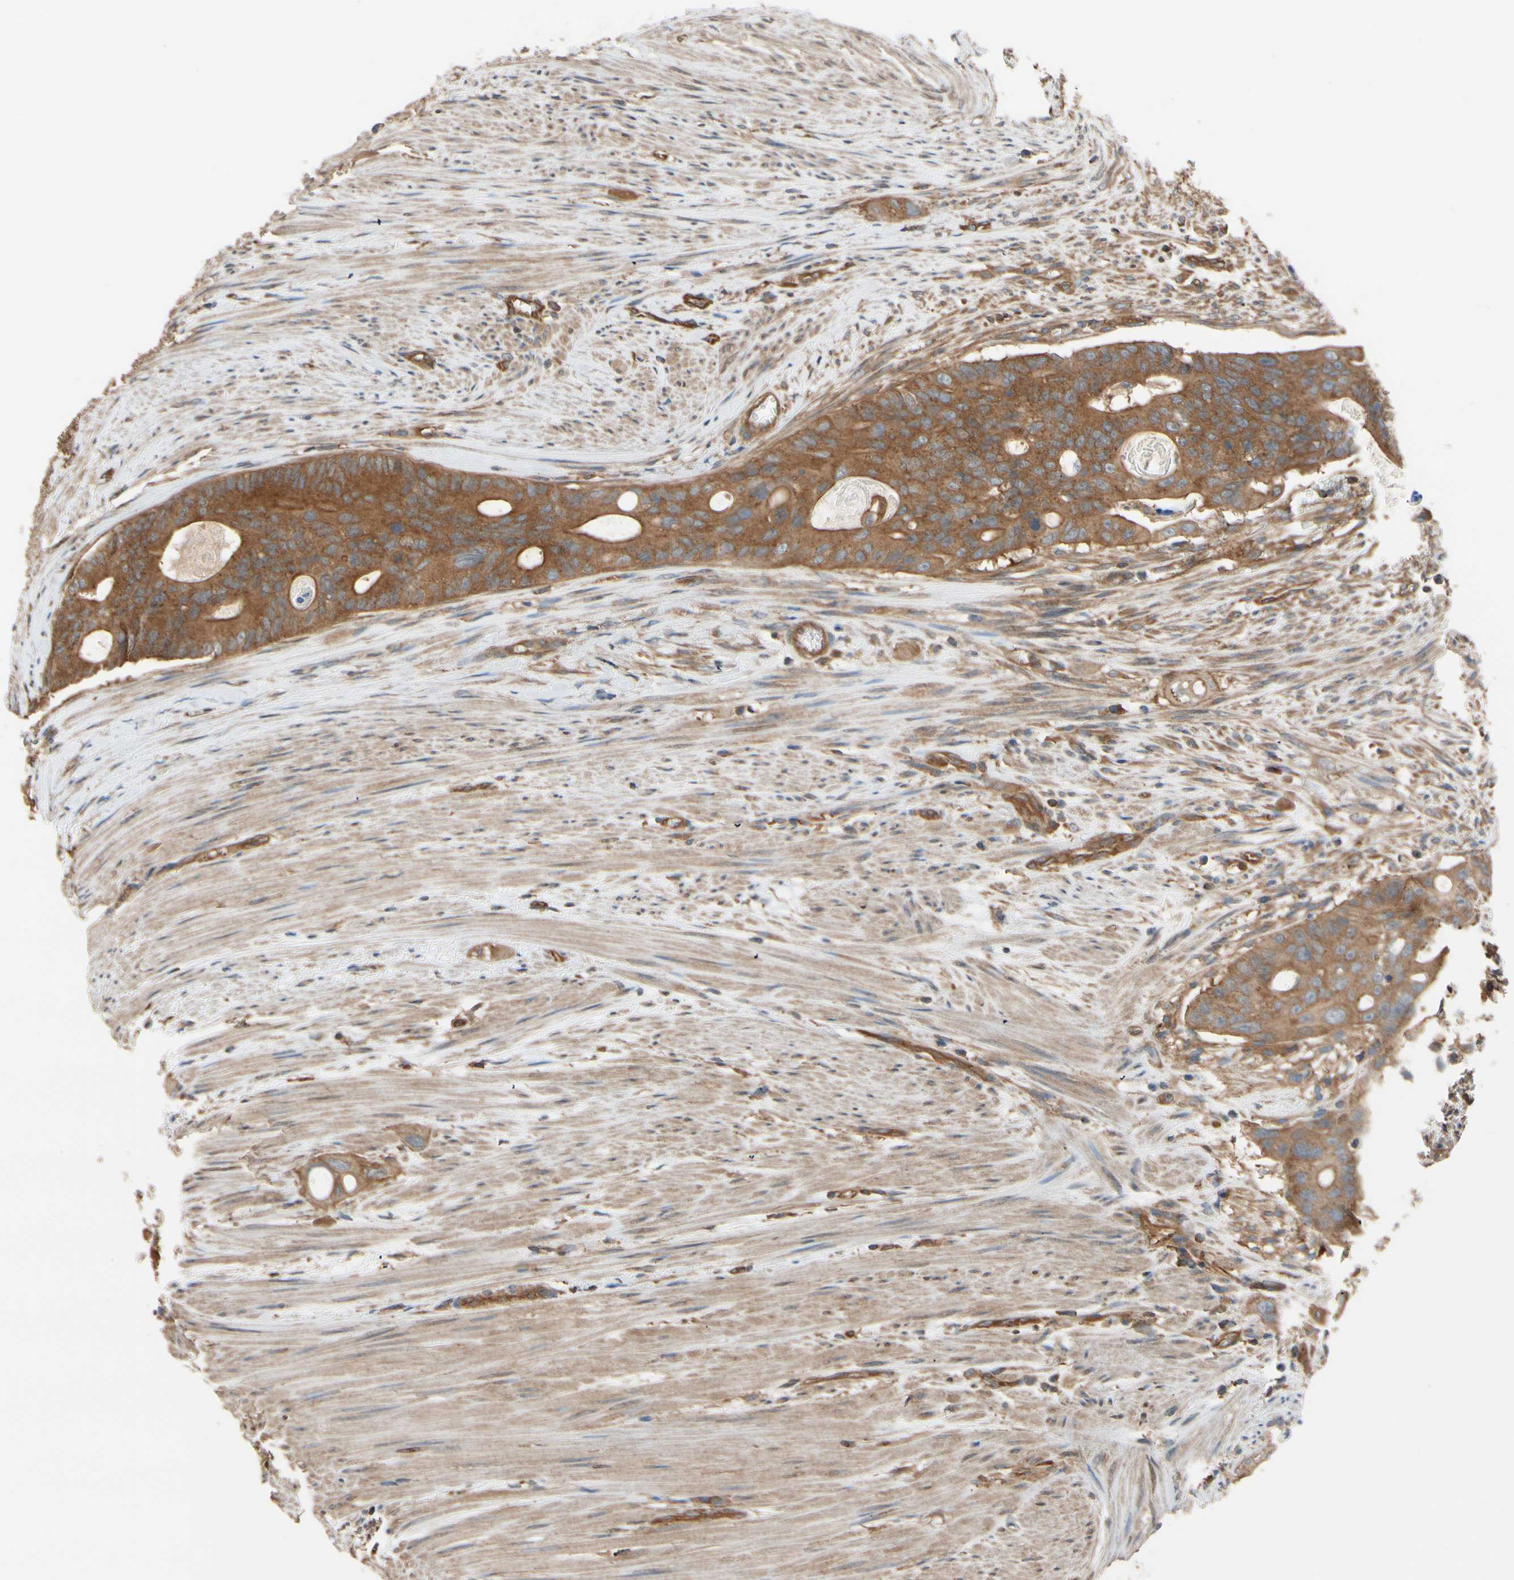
{"staining": {"intensity": "moderate", "quantity": ">75%", "location": "cytoplasmic/membranous"}, "tissue": "colorectal cancer", "cell_type": "Tumor cells", "image_type": "cancer", "snomed": [{"axis": "morphology", "description": "Adenocarcinoma, NOS"}, {"axis": "topography", "description": "Colon"}], "caption": "The immunohistochemical stain labels moderate cytoplasmic/membranous positivity in tumor cells of colorectal cancer (adenocarcinoma) tissue.", "gene": "EPS15", "patient": {"sex": "female", "age": 57}}